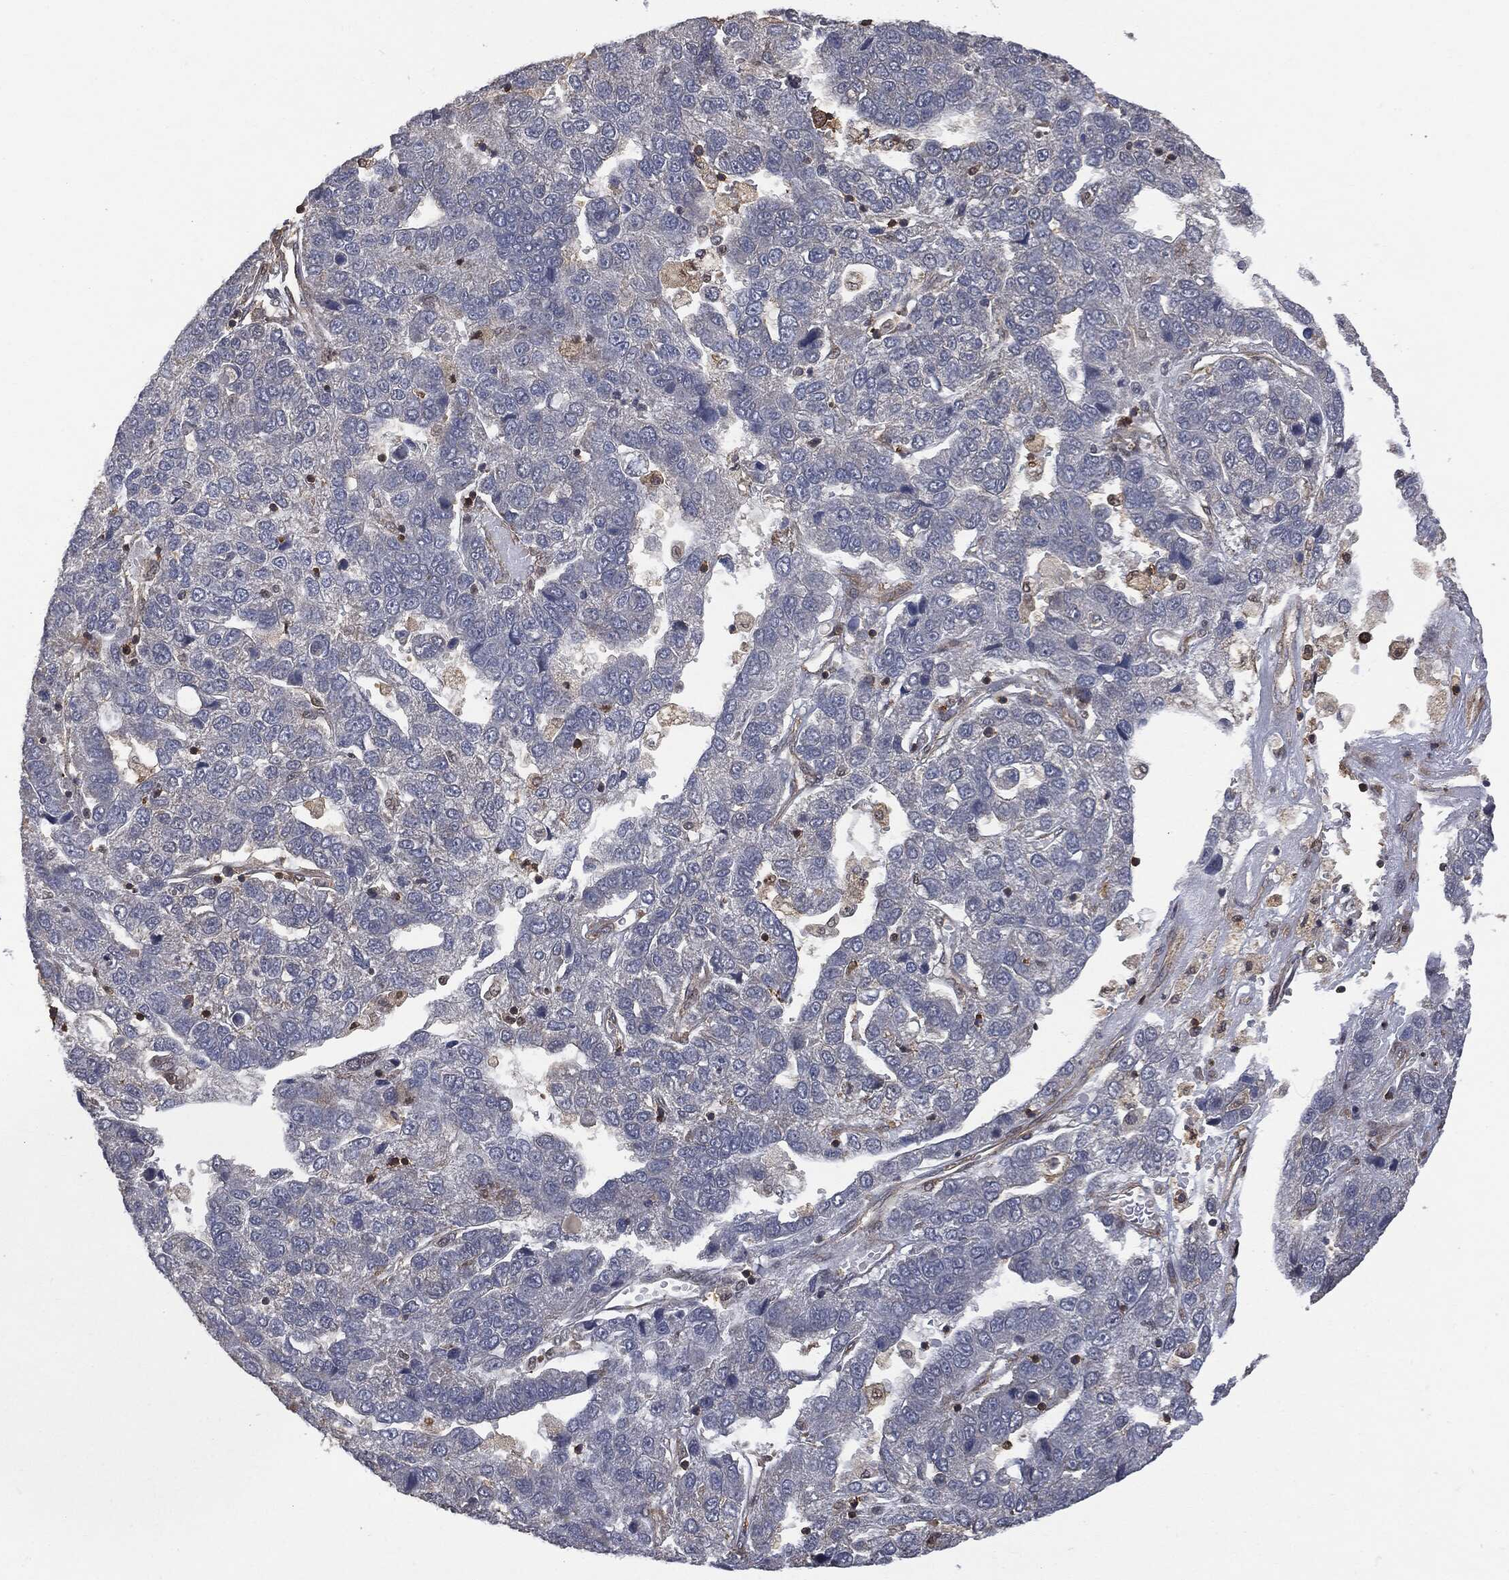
{"staining": {"intensity": "negative", "quantity": "none", "location": "none"}, "tissue": "pancreatic cancer", "cell_type": "Tumor cells", "image_type": "cancer", "snomed": [{"axis": "morphology", "description": "Adenocarcinoma, NOS"}, {"axis": "topography", "description": "Pancreas"}], "caption": "IHC histopathology image of human pancreatic cancer (adenocarcinoma) stained for a protein (brown), which reveals no expression in tumor cells.", "gene": "PSMB10", "patient": {"sex": "female", "age": 61}}